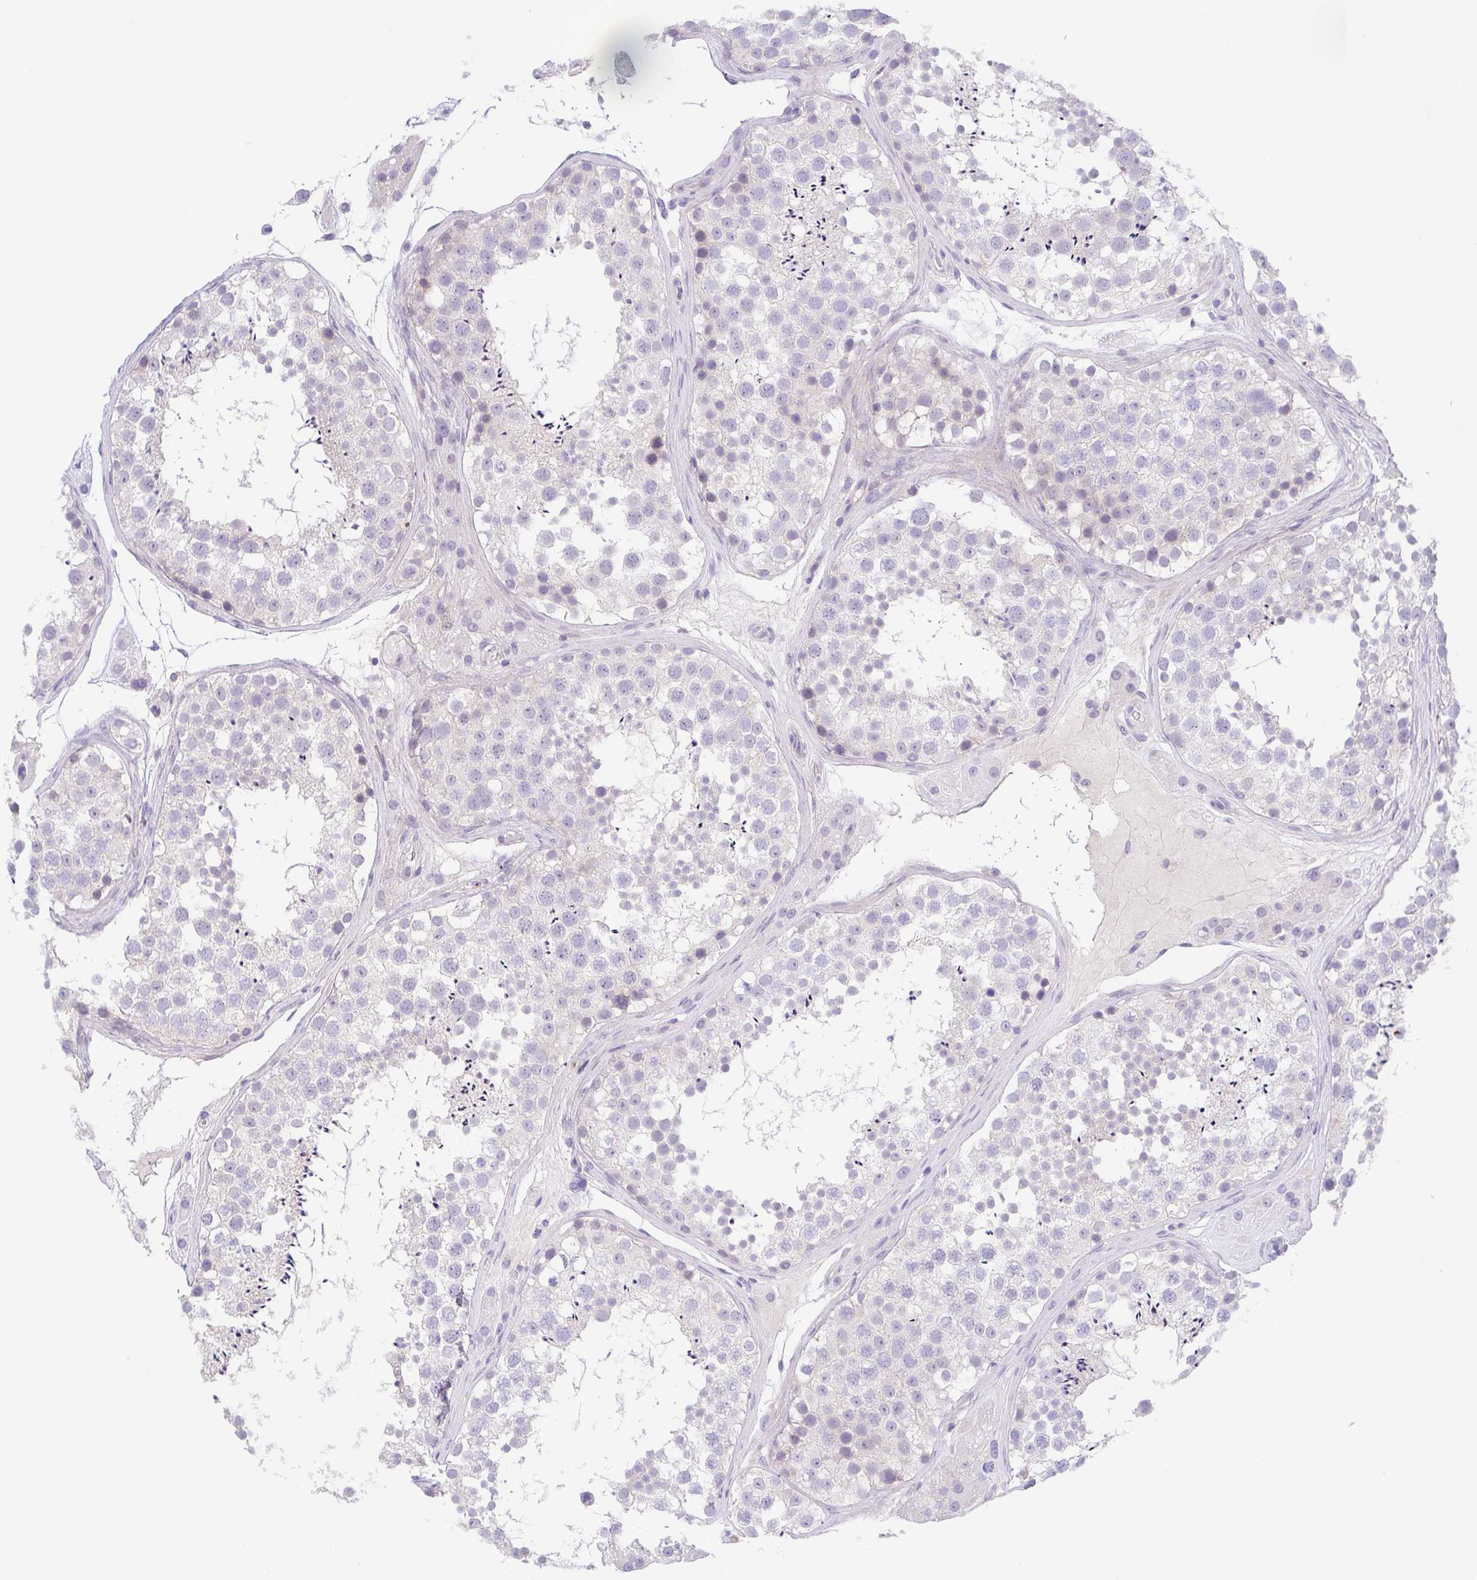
{"staining": {"intensity": "negative", "quantity": "none", "location": "none"}, "tissue": "testis", "cell_type": "Cells in seminiferous ducts", "image_type": "normal", "snomed": [{"axis": "morphology", "description": "Normal tissue, NOS"}, {"axis": "topography", "description": "Testis"}], "caption": "Immunohistochemical staining of benign testis exhibits no significant positivity in cells in seminiferous ducts.", "gene": "PRR14L", "patient": {"sex": "male", "age": 41}}